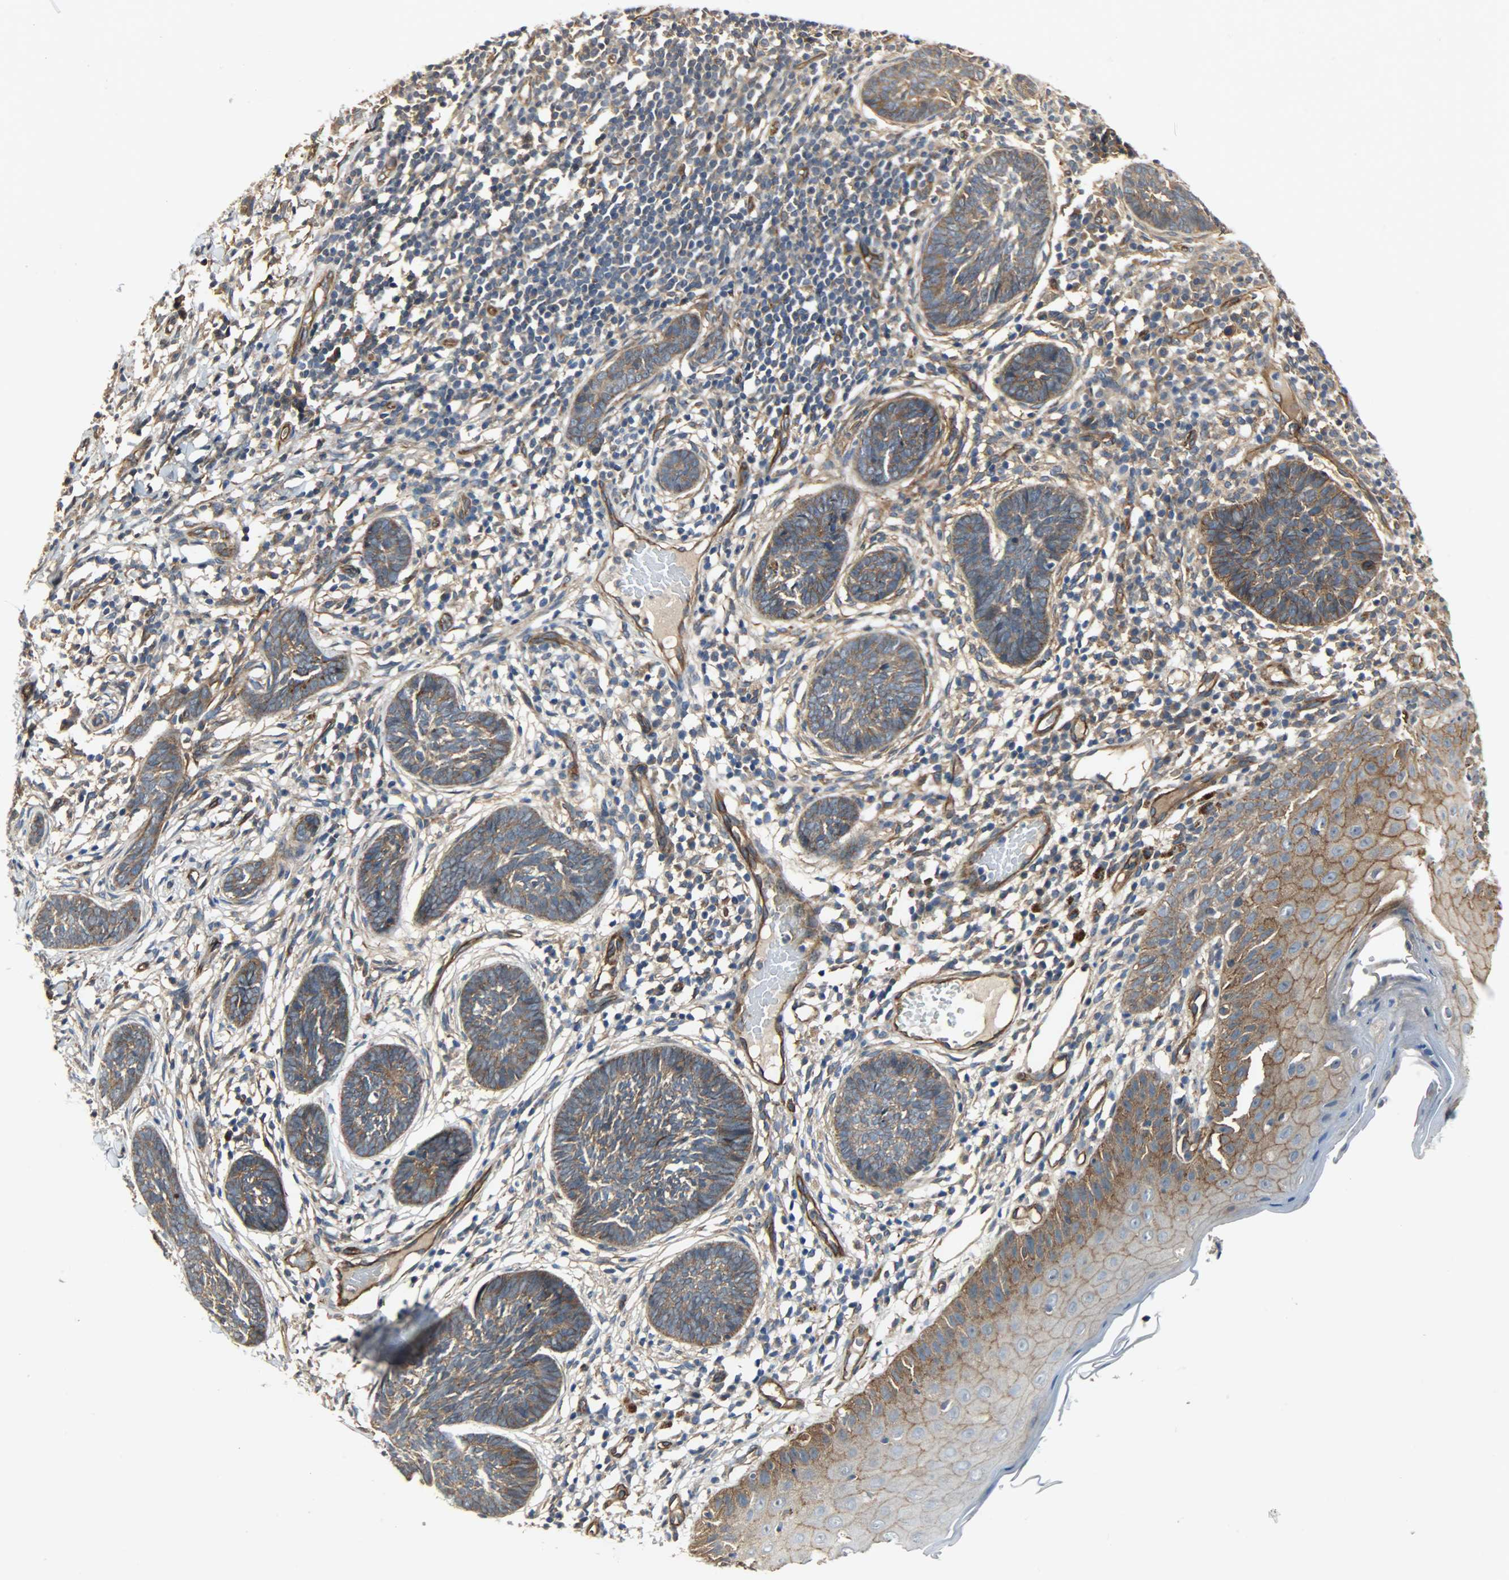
{"staining": {"intensity": "moderate", "quantity": ">75%", "location": "cytoplasmic/membranous"}, "tissue": "skin cancer", "cell_type": "Tumor cells", "image_type": "cancer", "snomed": [{"axis": "morphology", "description": "Normal tissue, NOS"}, {"axis": "morphology", "description": "Basal cell carcinoma"}, {"axis": "topography", "description": "Skin"}], "caption": "Tumor cells display medium levels of moderate cytoplasmic/membranous staining in about >75% of cells in skin basal cell carcinoma.", "gene": "KIAA1217", "patient": {"sex": "male", "age": 87}}